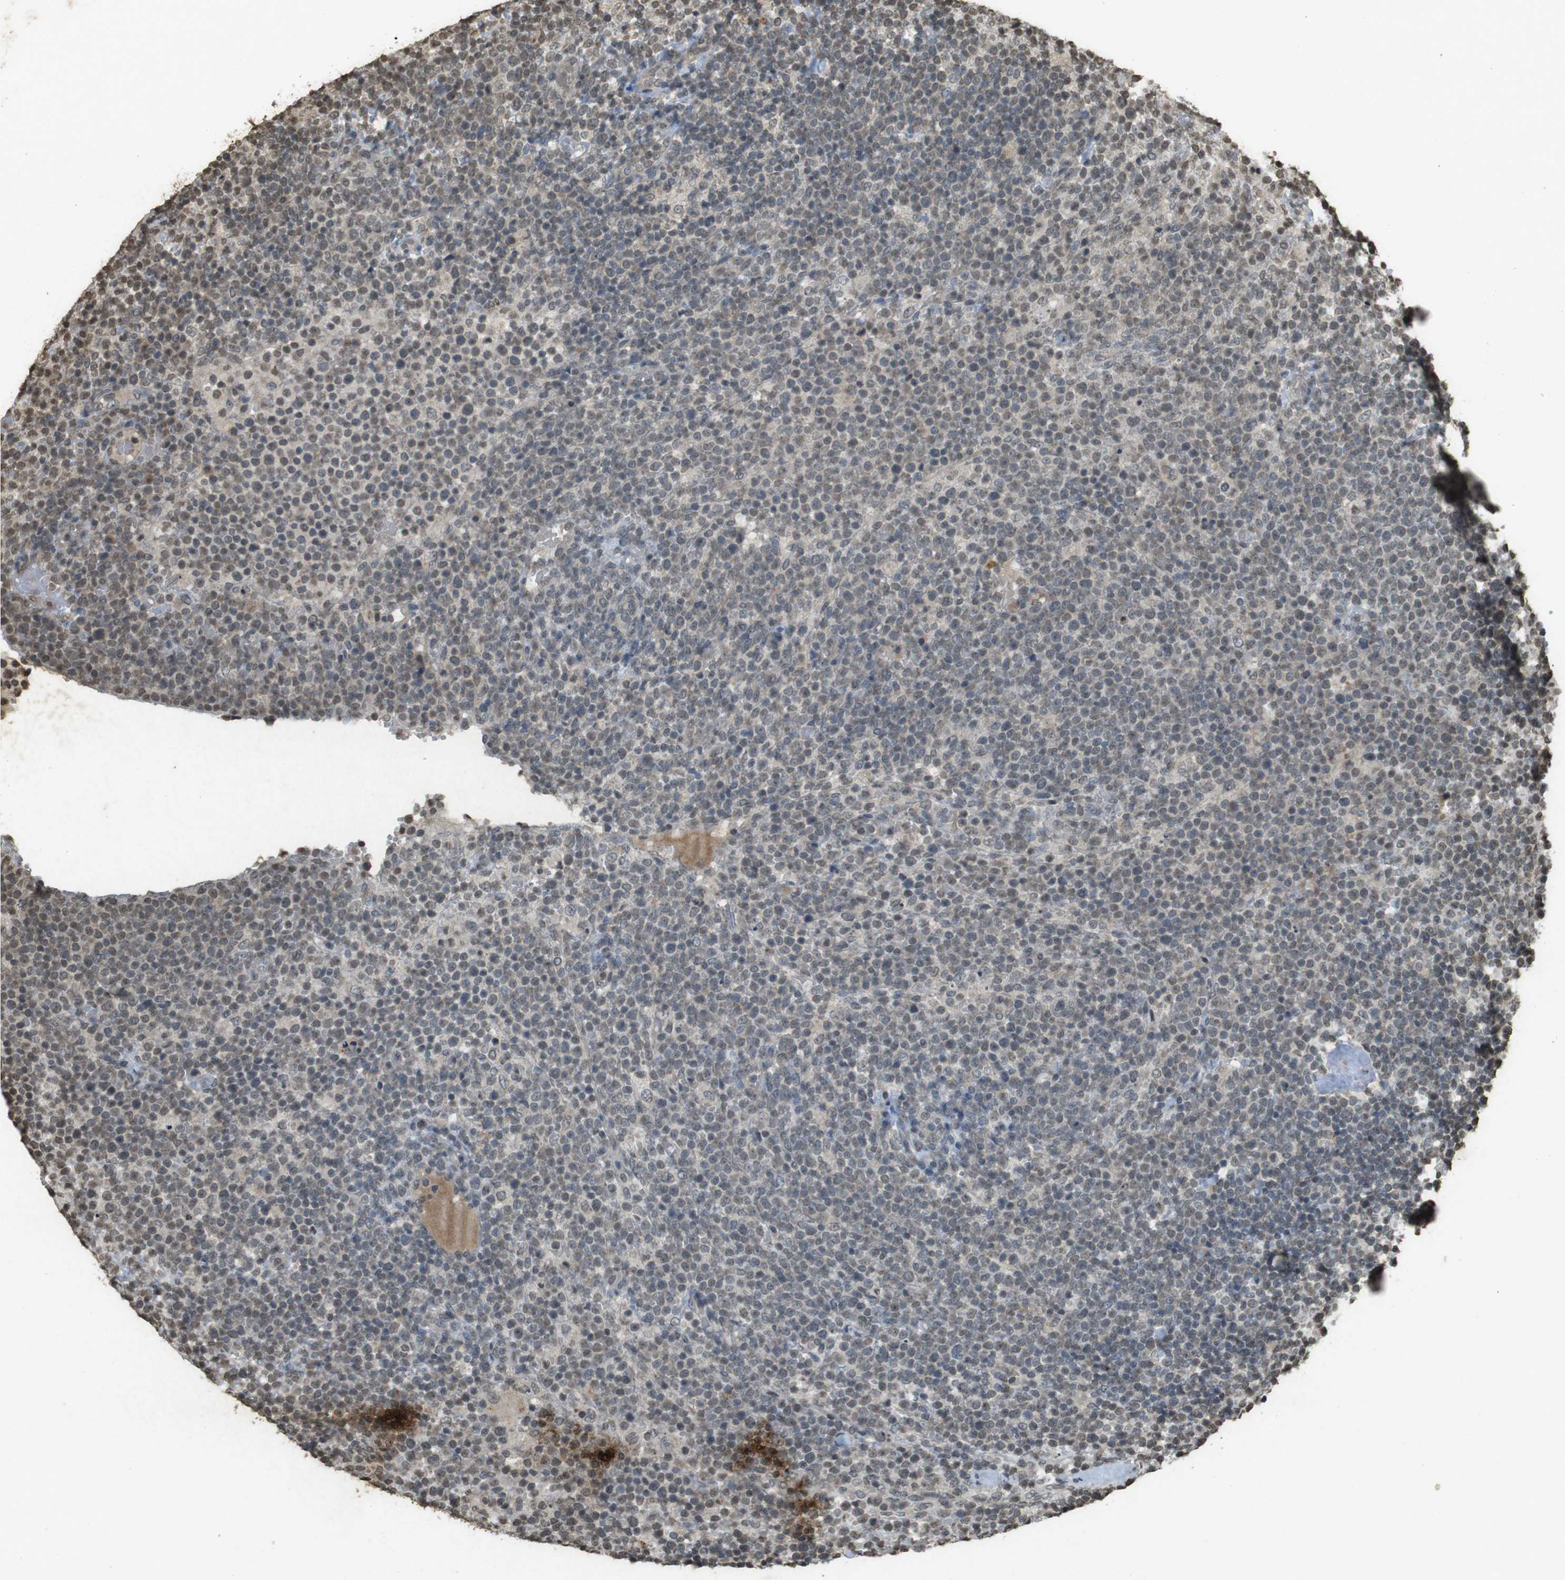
{"staining": {"intensity": "weak", "quantity": "25%-75%", "location": "nuclear"}, "tissue": "lymphoma", "cell_type": "Tumor cells", "image_type": "cancer", "snomed": [{"axis": "morphology", "description": "Malignant lymphoma, non-Hodgkin's type, High grade"}, {"axis": "topography", "description": "Lymph node"}], "caption": "Immunohistochemistry (IHC) of human high-grade malignant lymphoma, non-Hodgkin's type shows low levels of weak nuclear expression in approximately 25%-75% of tumor cells.", "gene": "ORC4", "patient": {"sex": "male", "age": 61}}